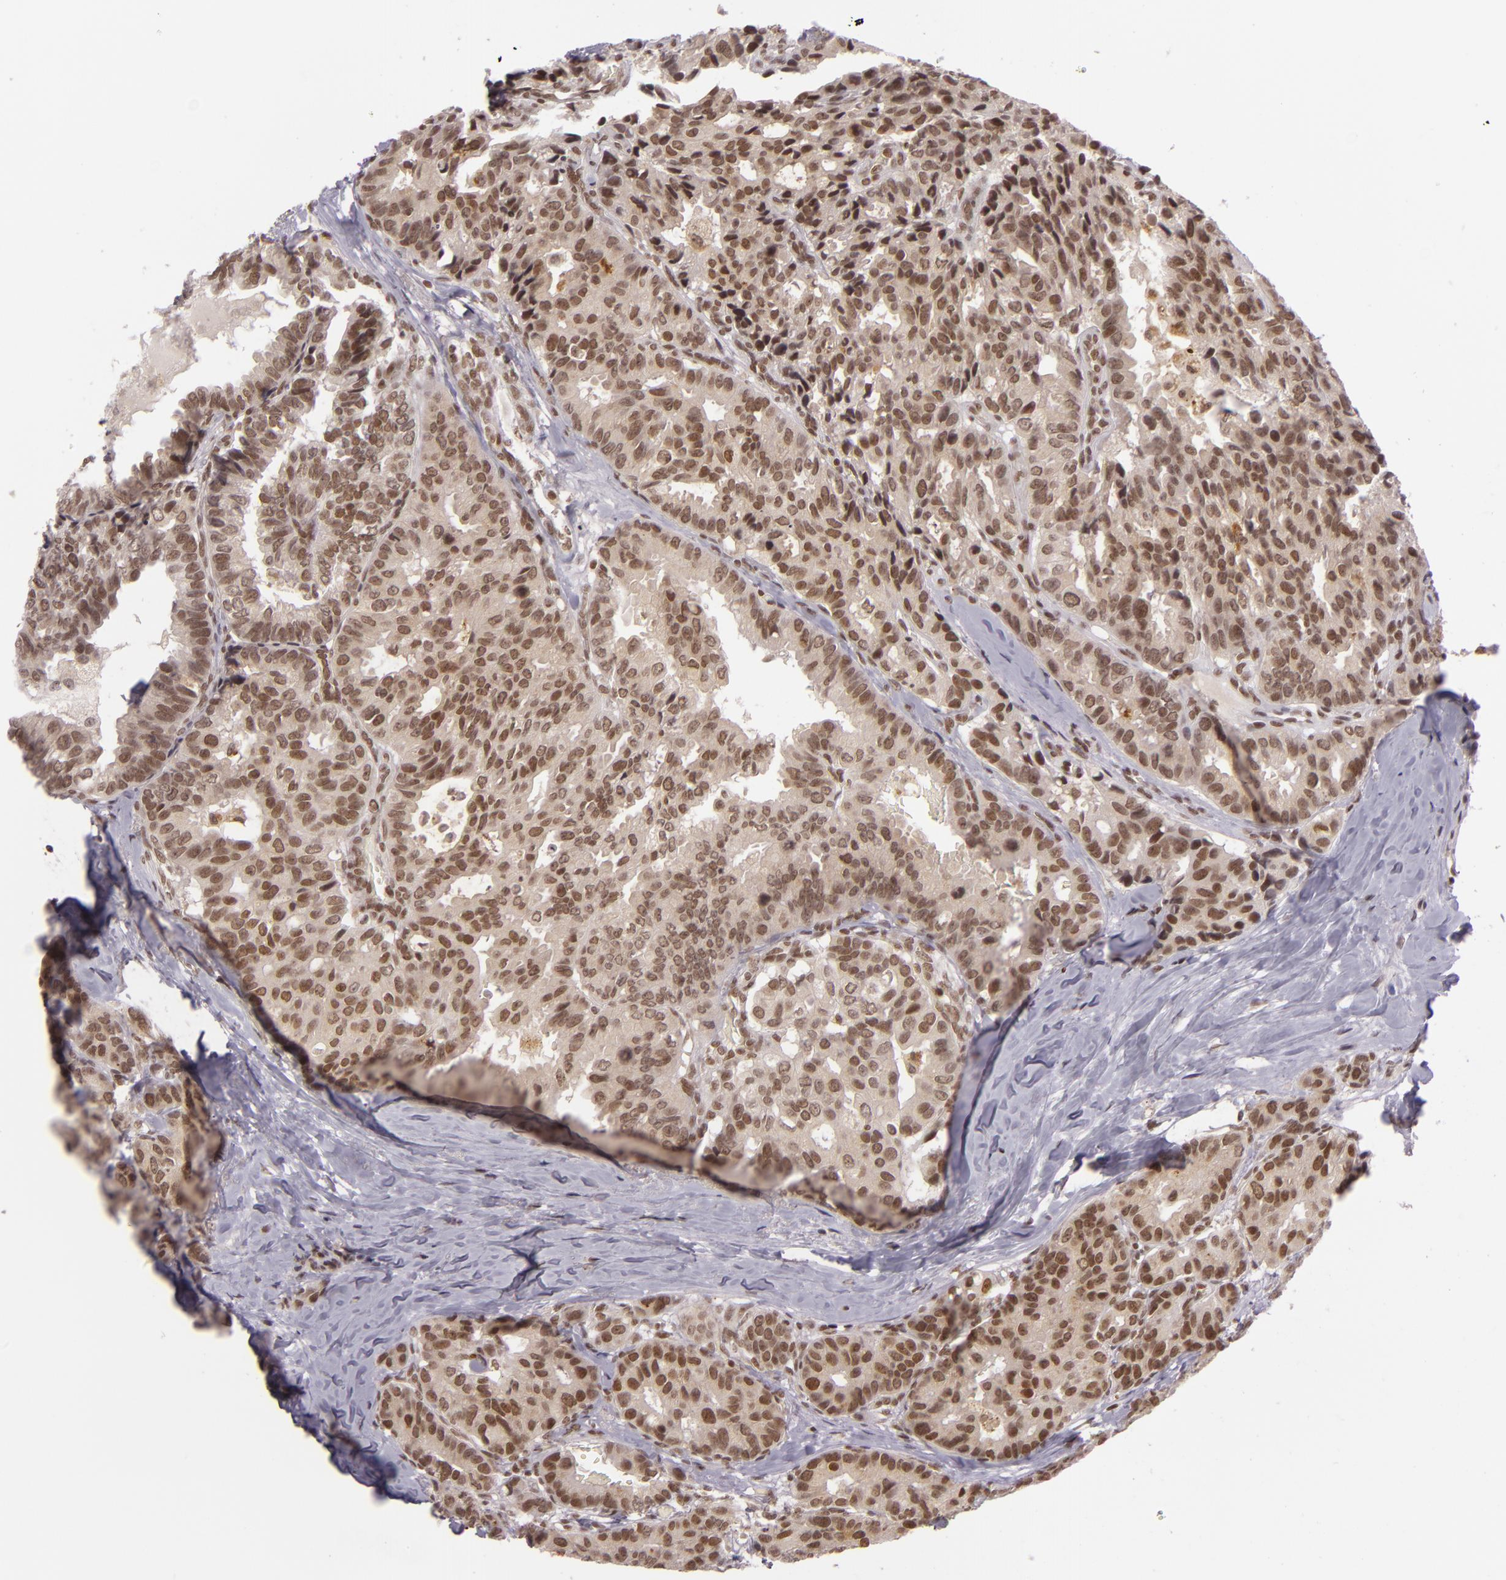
{"staining": {"intensity": "moderate", "quantity": "25%-75%", "location": "nuclear"}, "tissue": "breast cancer", "cell_type": "Tumor cells", "image_type": "cancer", "snomed": [{"axis": "morphology", "description": "Duct carcinoma"}, {"axis": "topography", "description": "Breast"}], "caption": "Intraductal carcinoma (breast) stained for a protein (brown) reveals moderate nuclear positive positivity in about 25%-75% of tumor cells.", "gene": "ZFX", "patient": {"sex": "female", "age": 69}}